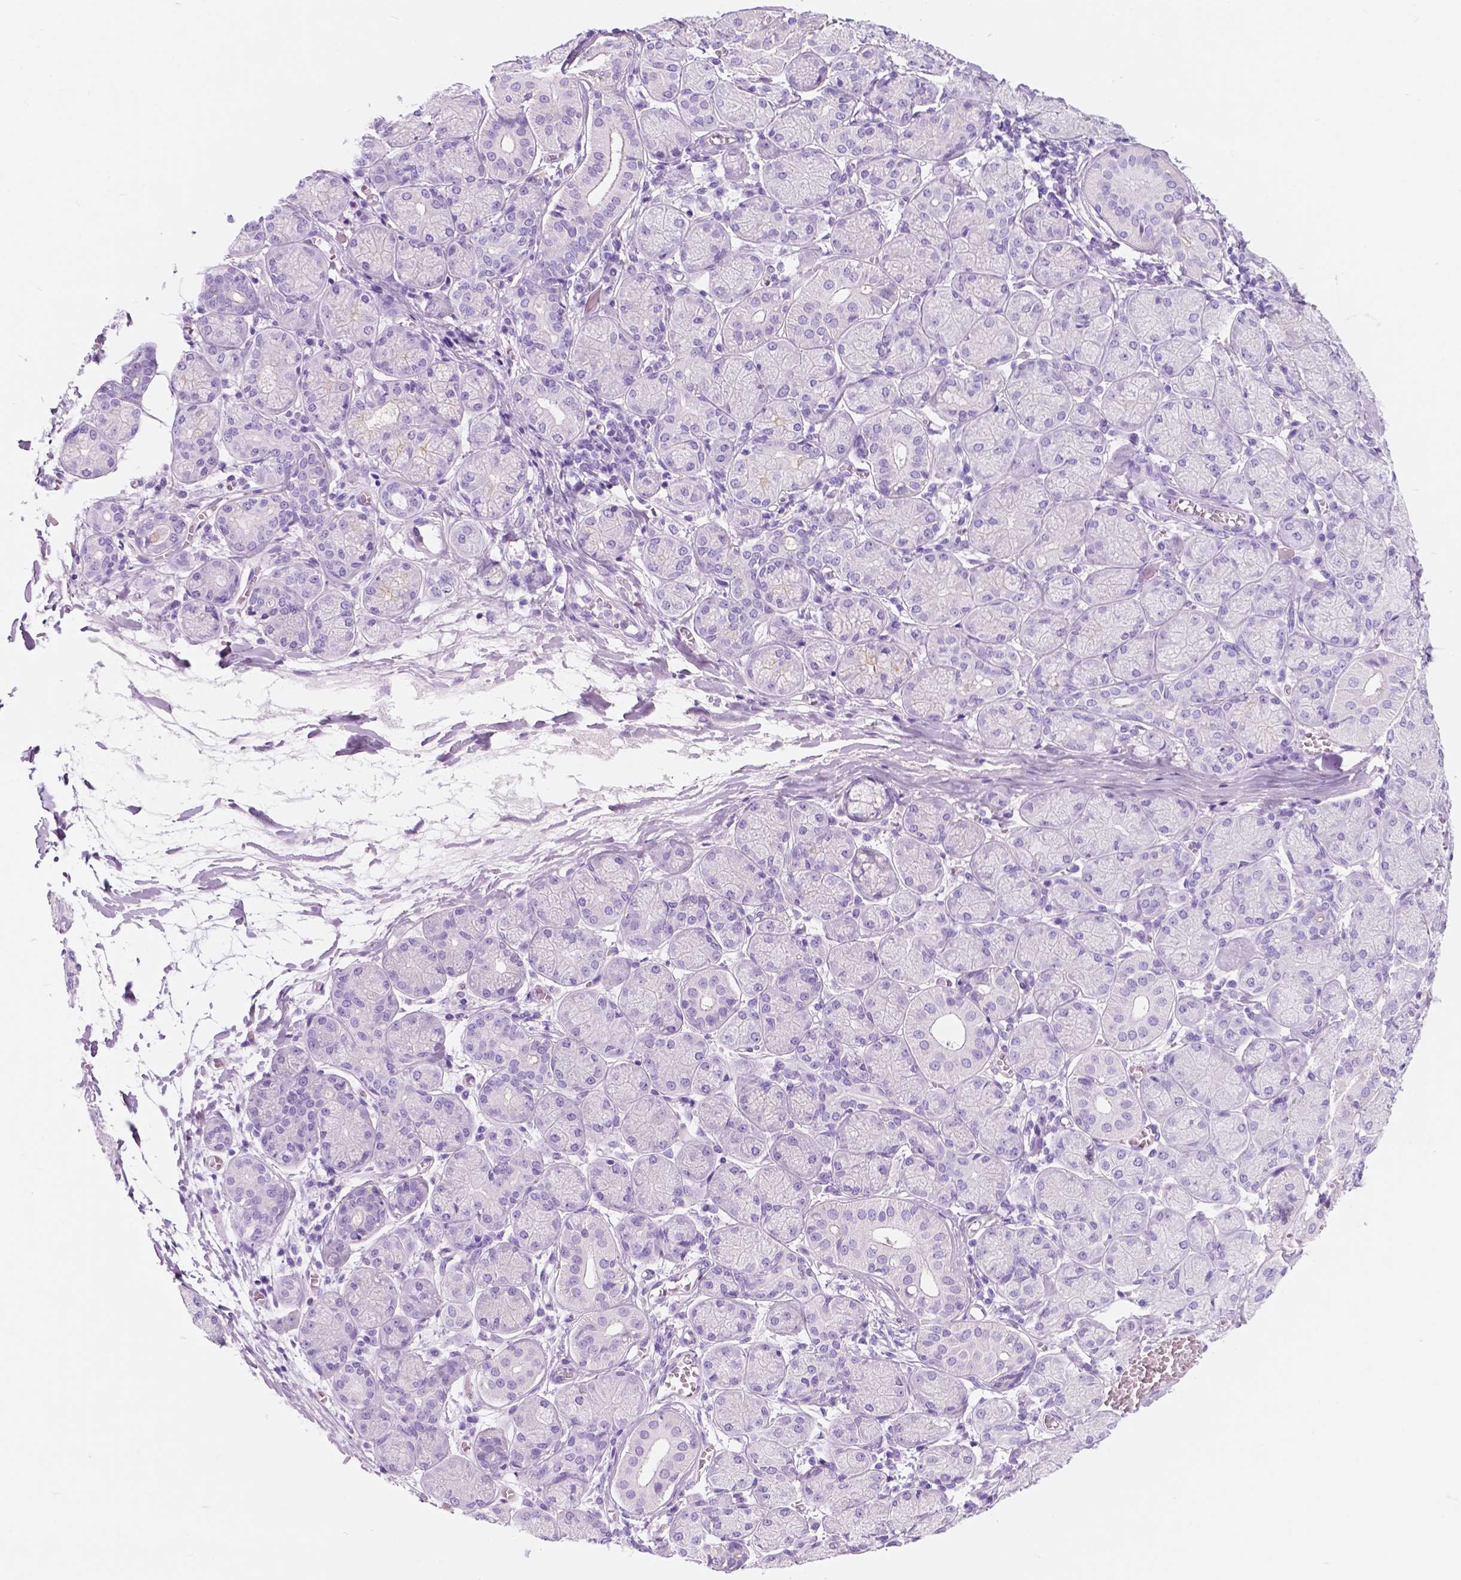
{"staining": {"intensity": "negative", "quantity": "none", "location": "none"}, "tissue": "salivary gland", "cell_type": "Glandular cells", "image_type": "normal", "snomed": [{"axis": "morphology", "description": "Normal tissue, NOS"}, {"axis": "topography", "description": "Salivary gland"}, {"axis": "topography", "description": "Peripheral nerve tissue"}], "caption": "The micrograph reveals no staining of glandular cells in benign salivary gland. (DAB IHC visualized using brightfield microscopy, high magnification).", "gene": "CUZD1", "patient": {"sex": "female", "age": 24}}